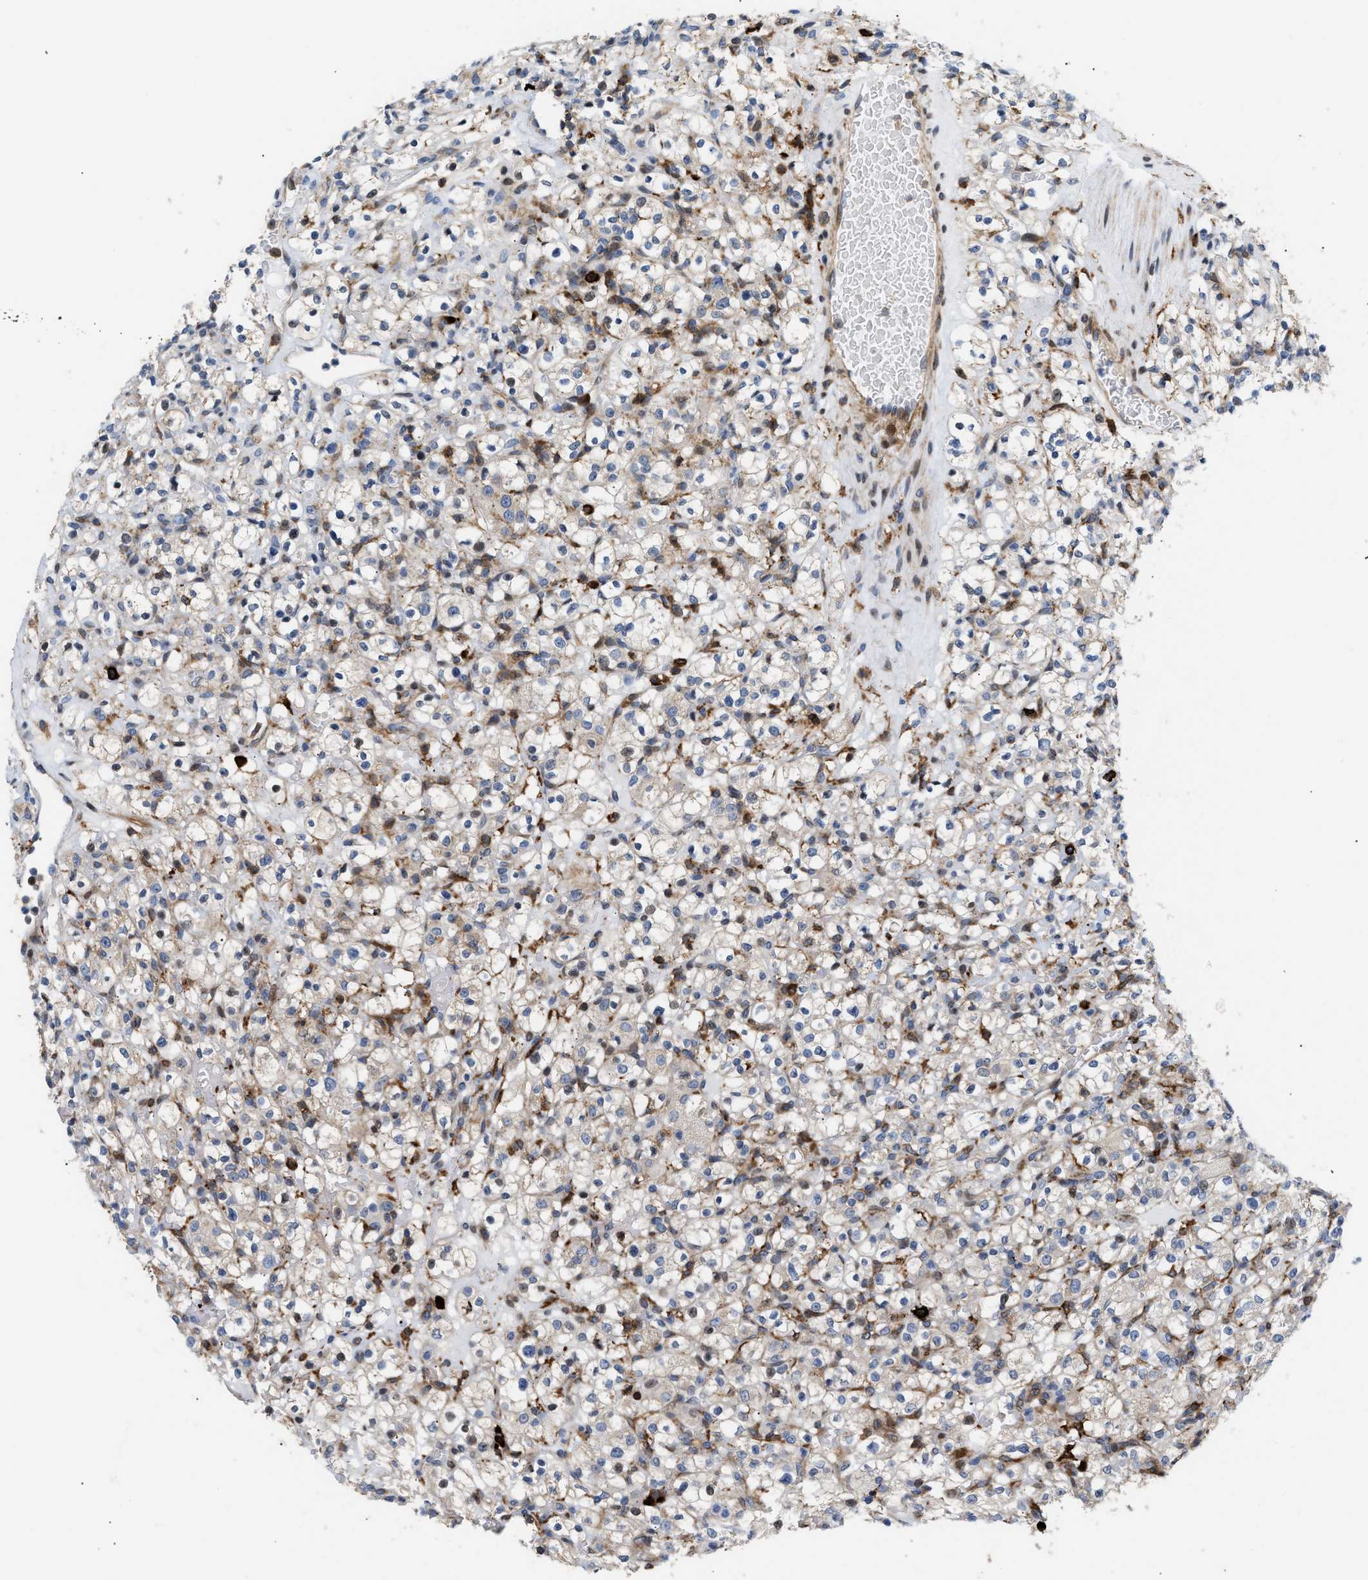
{"staining": {"intensity": "negative", "quantity": "none", "location": "none"}, "tissue": "renal cancer", "cell_type": "Tumor cells", "image_type": "cancer", "snomed": [{"axis": "morphology", "description": "Normal tissue, NOS"}, {"axis": "morphology", "description": "Adenocarcinoma, NOS"}, {"axis": "topography", "description": "Kidney"}], "caption": "Immunohistochemistry (IHC) image of neoplastic tissue: human renal cancer stained with DAB demonstrates no significant protein staining in tumor cells.", "gene": "ATP9A", "patient": {"sex": "female", "age": 72}}